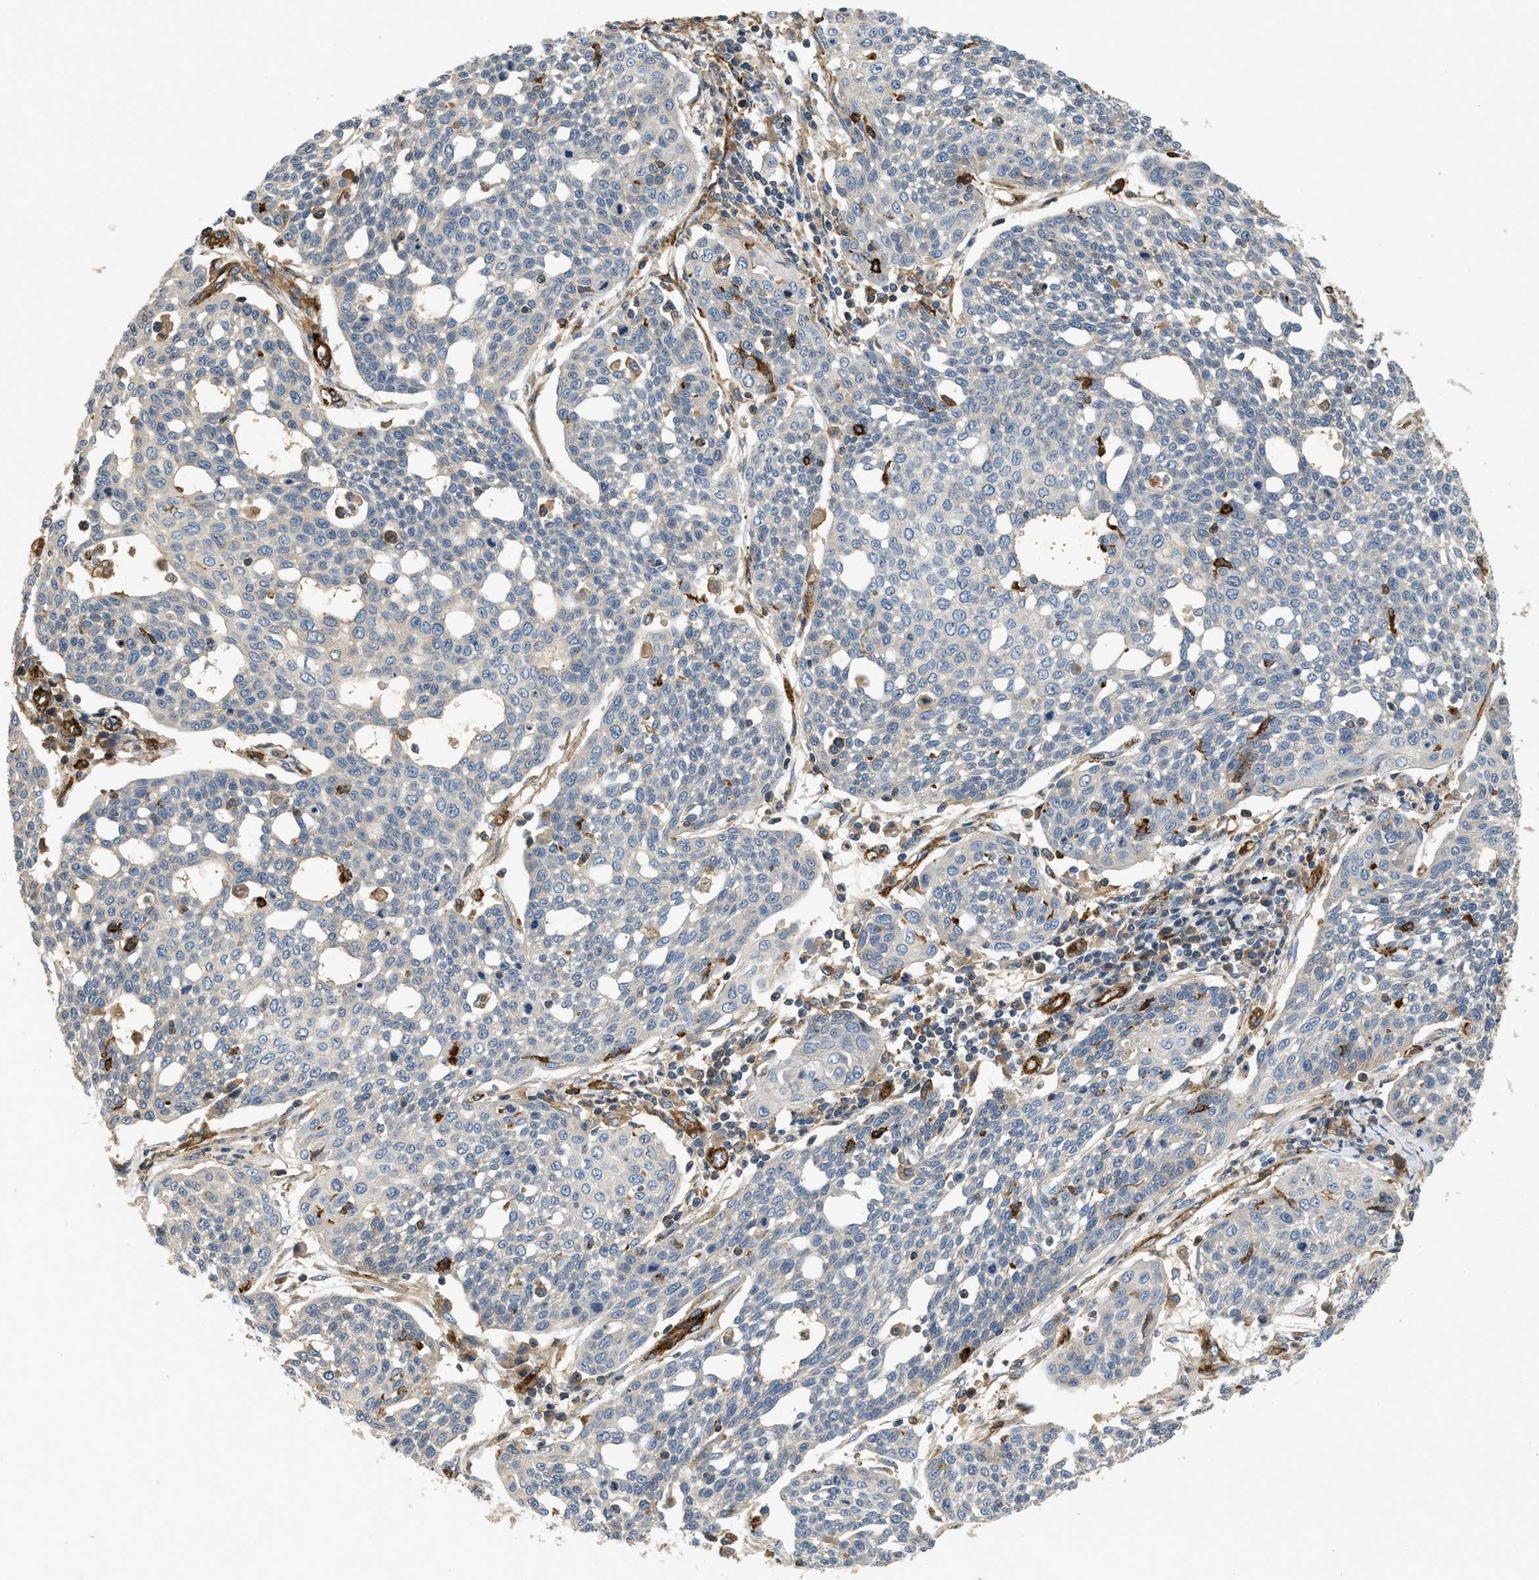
{"staining": {"intensity": "negative", "quantity": "none", "location": "none"}, "tissue": "cervical cancer", "cell_type": "Tumor cells", "image_type": "cancer", "snomed": [{"axis": "morphology", "description": "Squamous cell carcinoma, NOS"}, {"axis": "topography", "description": "Cervix"}], "caption": "Protein analysis of squamous cell carcinoma (cervical) displays no significant staining in tumor cells.", "gene": "HIP1", "patient": {"sex": "female", "age": 34}}